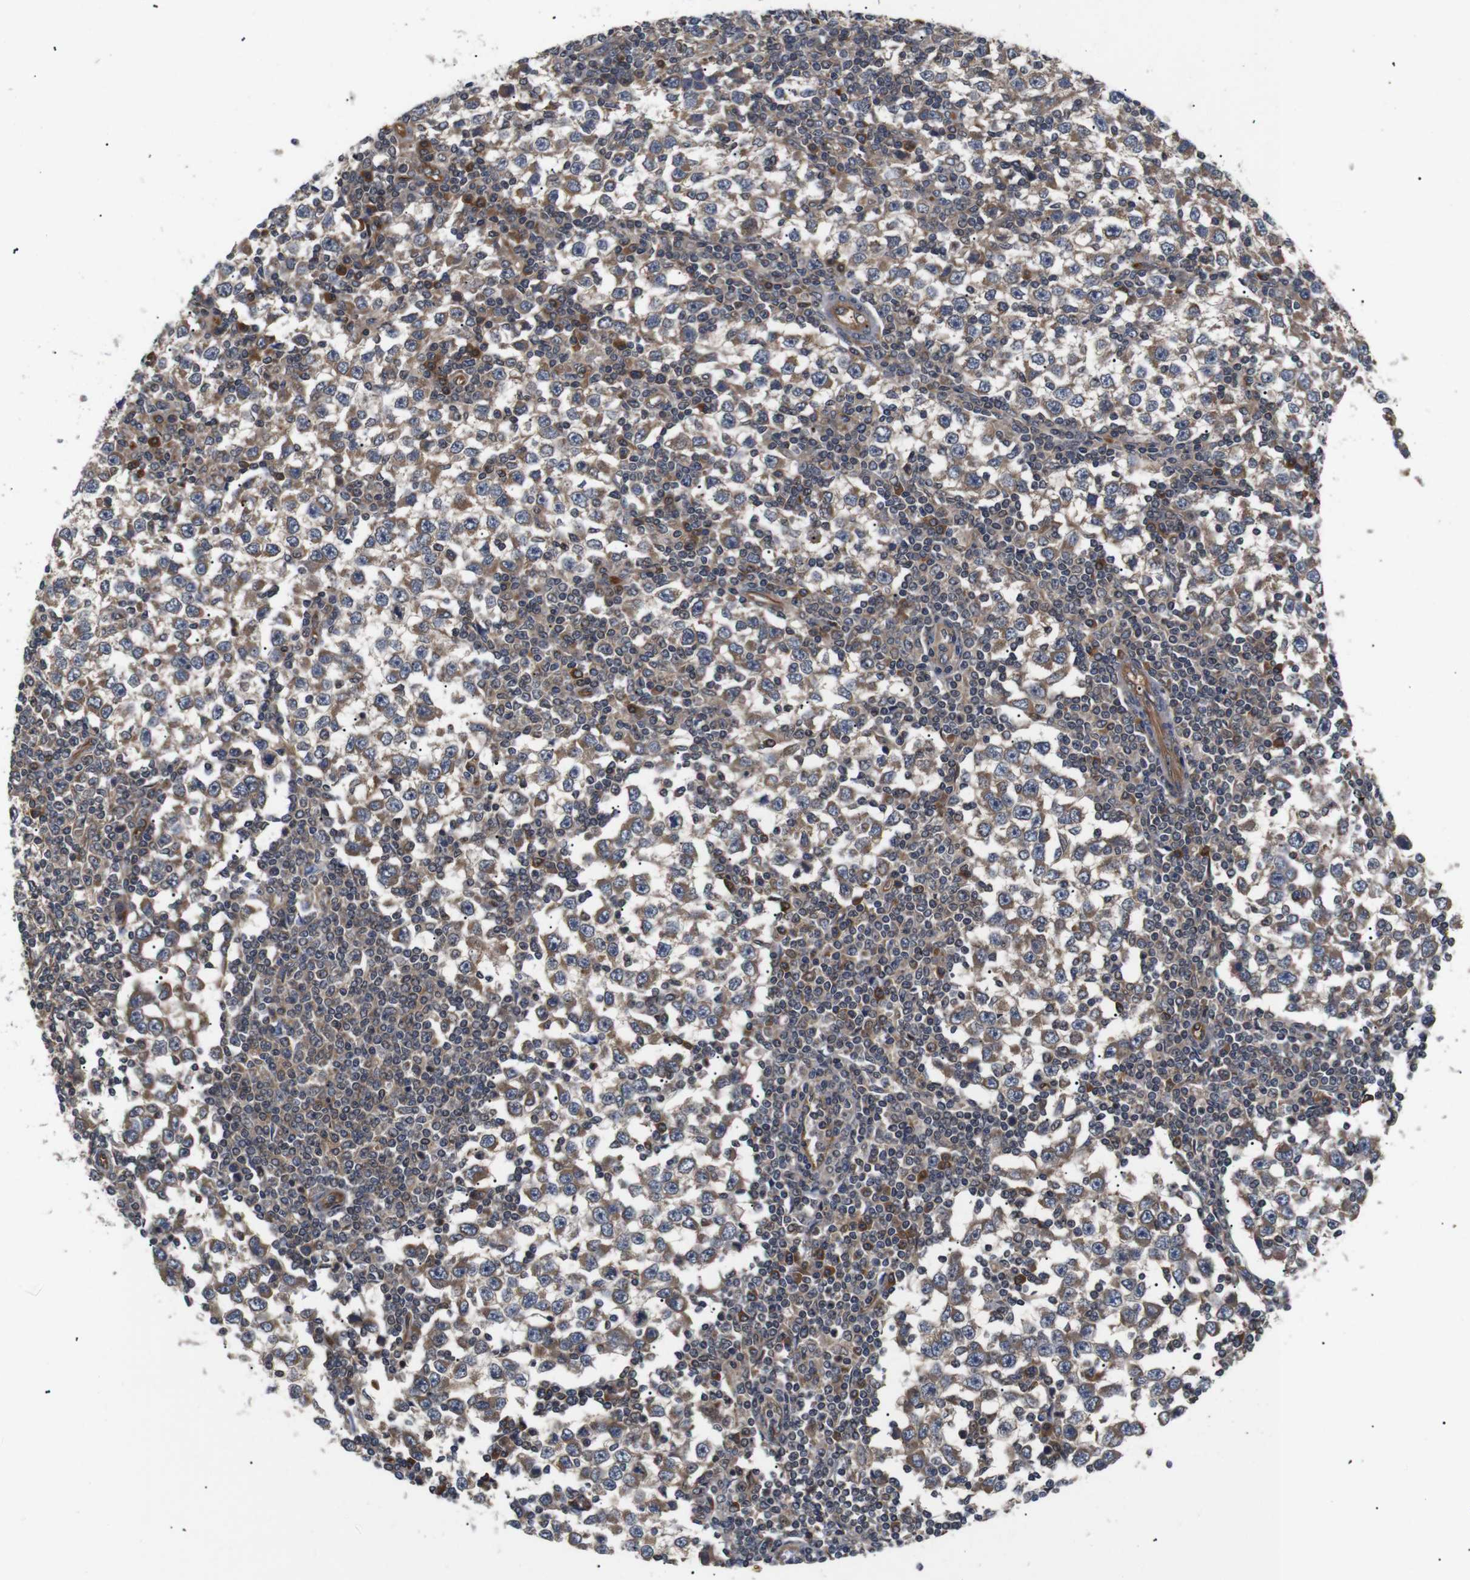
{"staining": {"intensity": "moderate", "quantity": ">75%", "location": "cytoplasmic/membranous"}, "tissue": "testis cancer", "cell_type": "Tumor cells", "image_type": "cancer", "snomed": [{"axis": "morphology", "description": "Seminoma, NOS"}, {"axis": "topography", "description": "Testis"}], "caption": "Protein staining of testis cancer (seminoma) tissue displays moderate cytoplasmic/membranous staining in approximately >75% of tumor cells.", "gene": "RIPK1", "patient": {"sex": "male", "age": 65}}